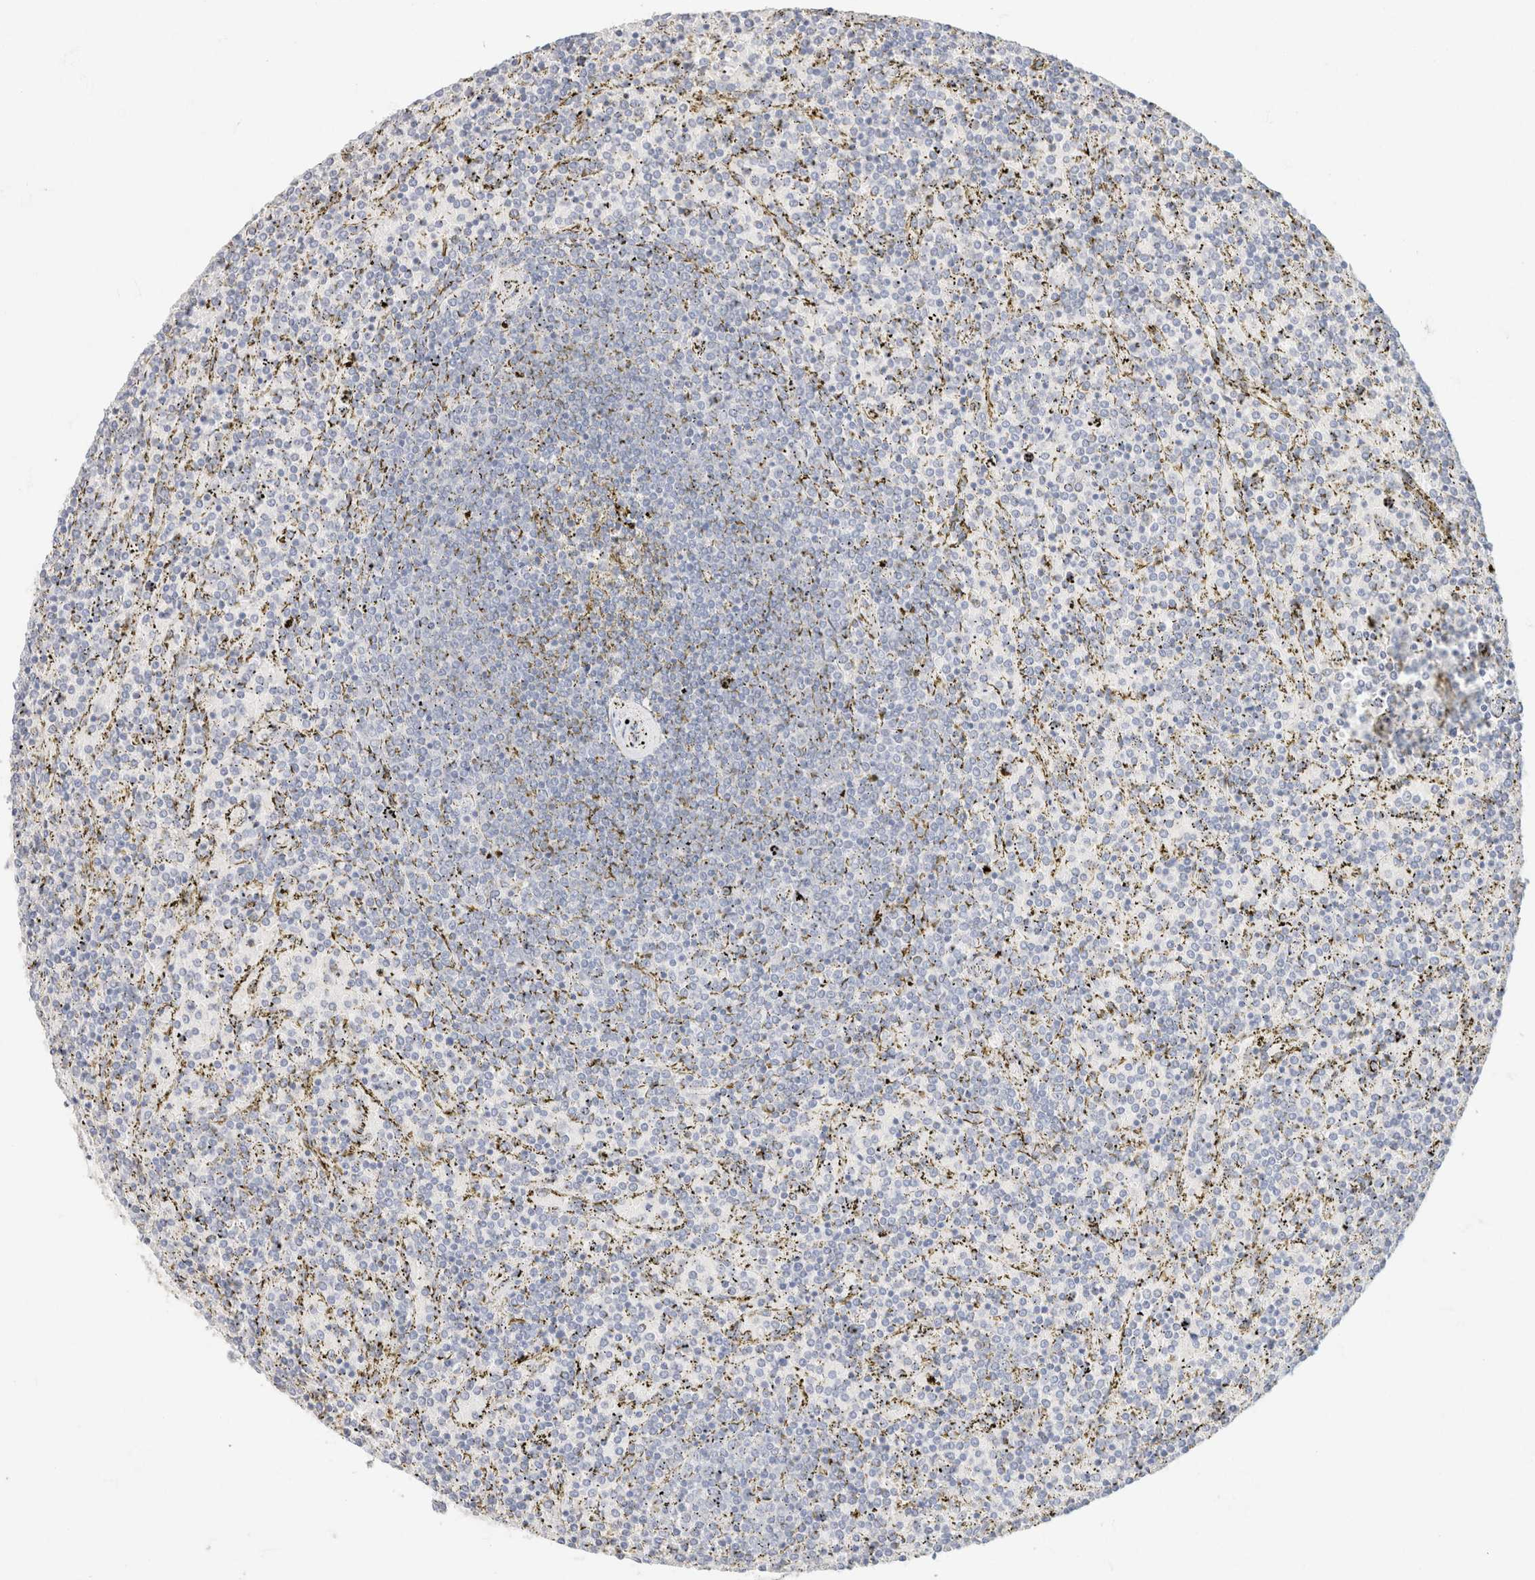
{"staining": {"intensity": "negative", "quantity": "none", "location": "none"}, "tissue": "lymphoma", "cell_type": "Tumor cells", "image_type": "cancer", "snomed": [{"axis": "morphology", "description": "Malignant lymphoma, non-Hodgkin's type, Low grade"}, {"axis": "topography", "description": "Spleen"}], "caption": "Immunohistochemistry photomicrograph of human low-grade malignant lymphoma, non-Hodgkin's type stained for a protein (brown), which reveals no positivity in tumor cells.", "gene": "CA12", "patient": {"sex": "female", "age": 77}}